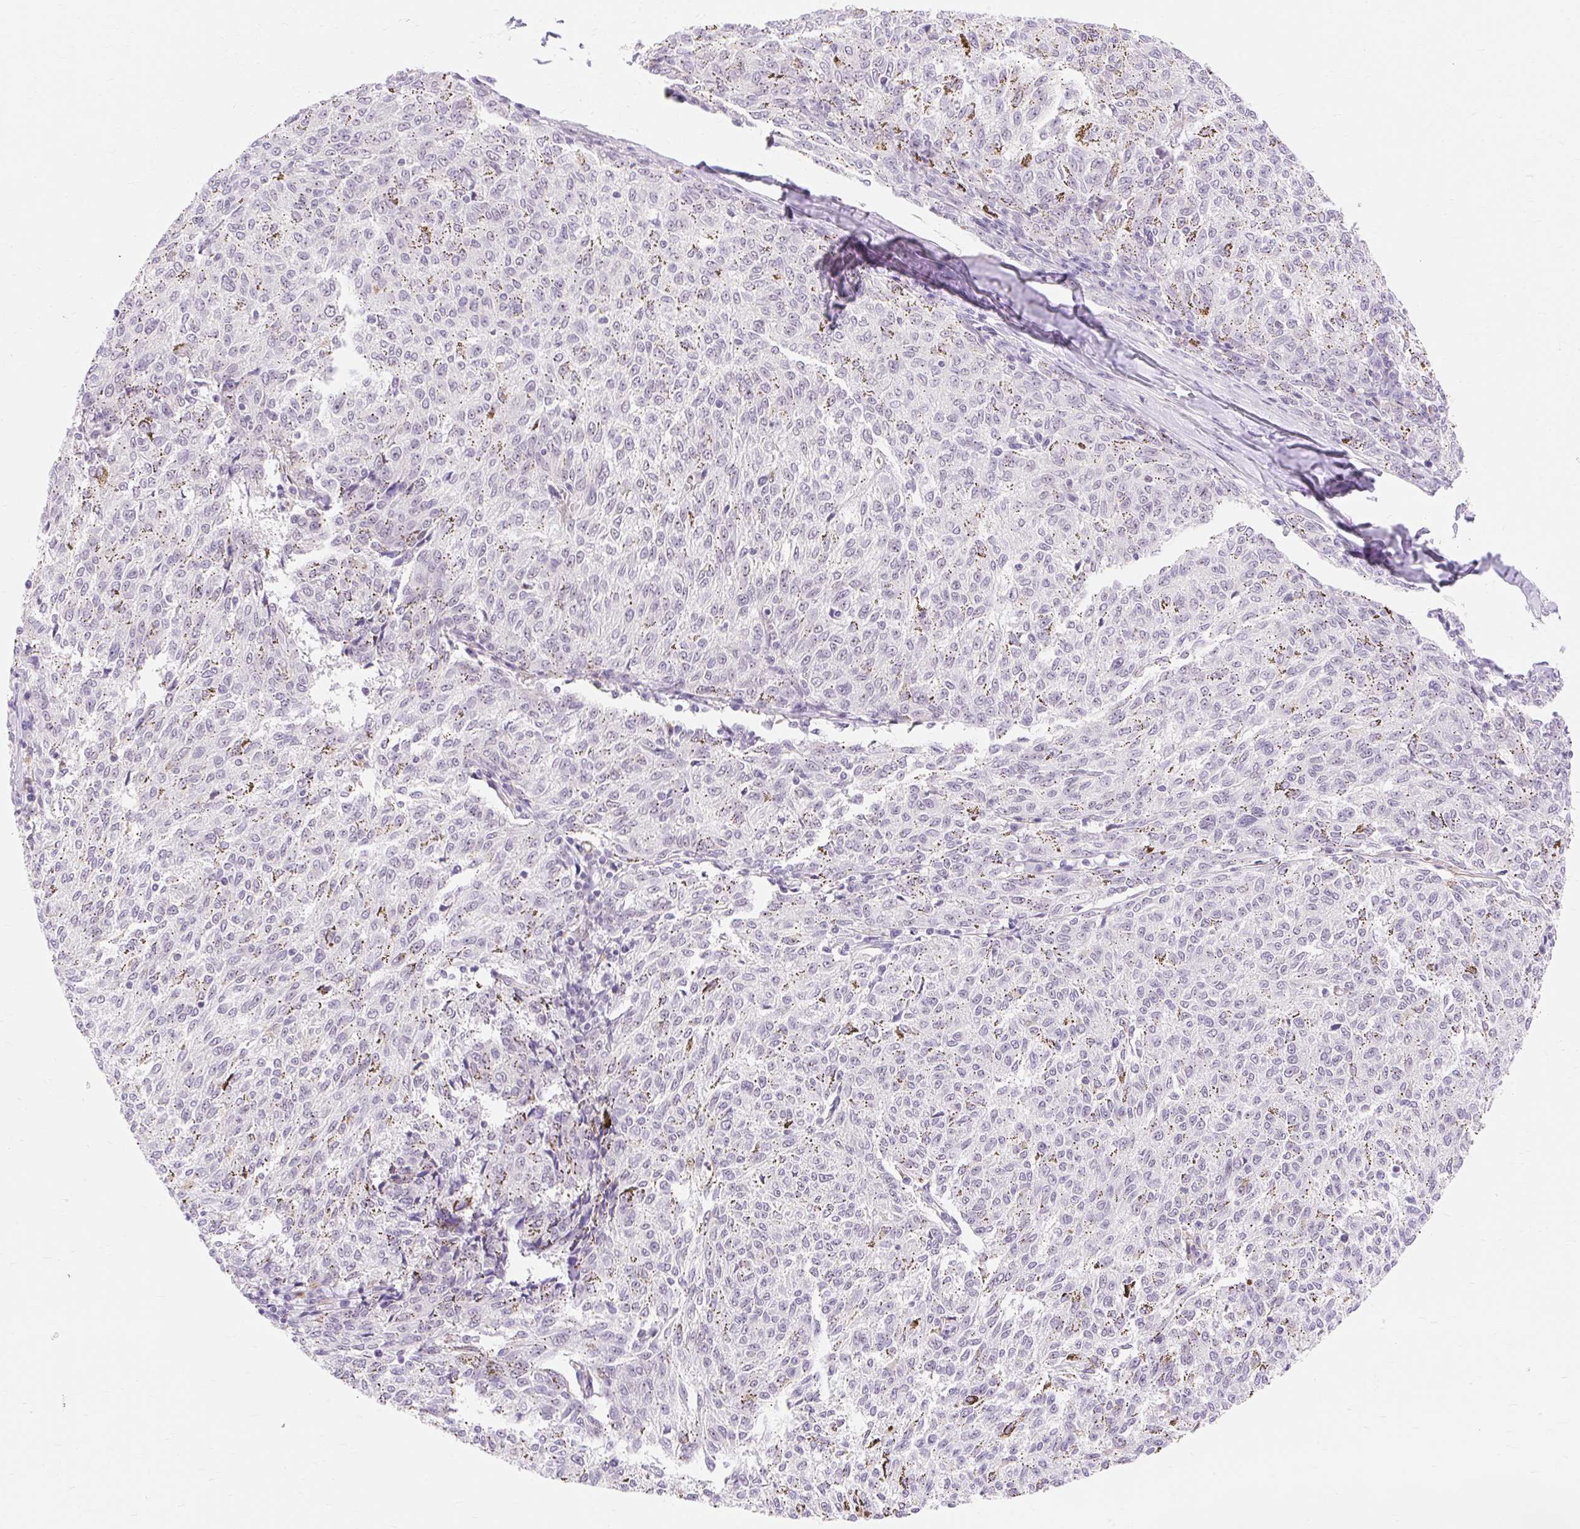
{"staining": {"intensity": "negative", "quantity": "none", "location": "none"}, "tissue": "melanoma", "cell_type": "Tumor cells", "image_type": "cancer", "snomed": [{"axis": "morphology", "description": "Malignant melanoma, NOS"}, {"axis": "topography", "description": "Skin"}], "caption": "Malignant melanoma was stained to show a protein in brown. There is no significant staining in tumor cells. The staining is performed using DAB brown chromogen with nuclei counter-stained in using hematoxylin.", "gene": "OBP2A", "patient": {"sex": "female", "age": 72}}